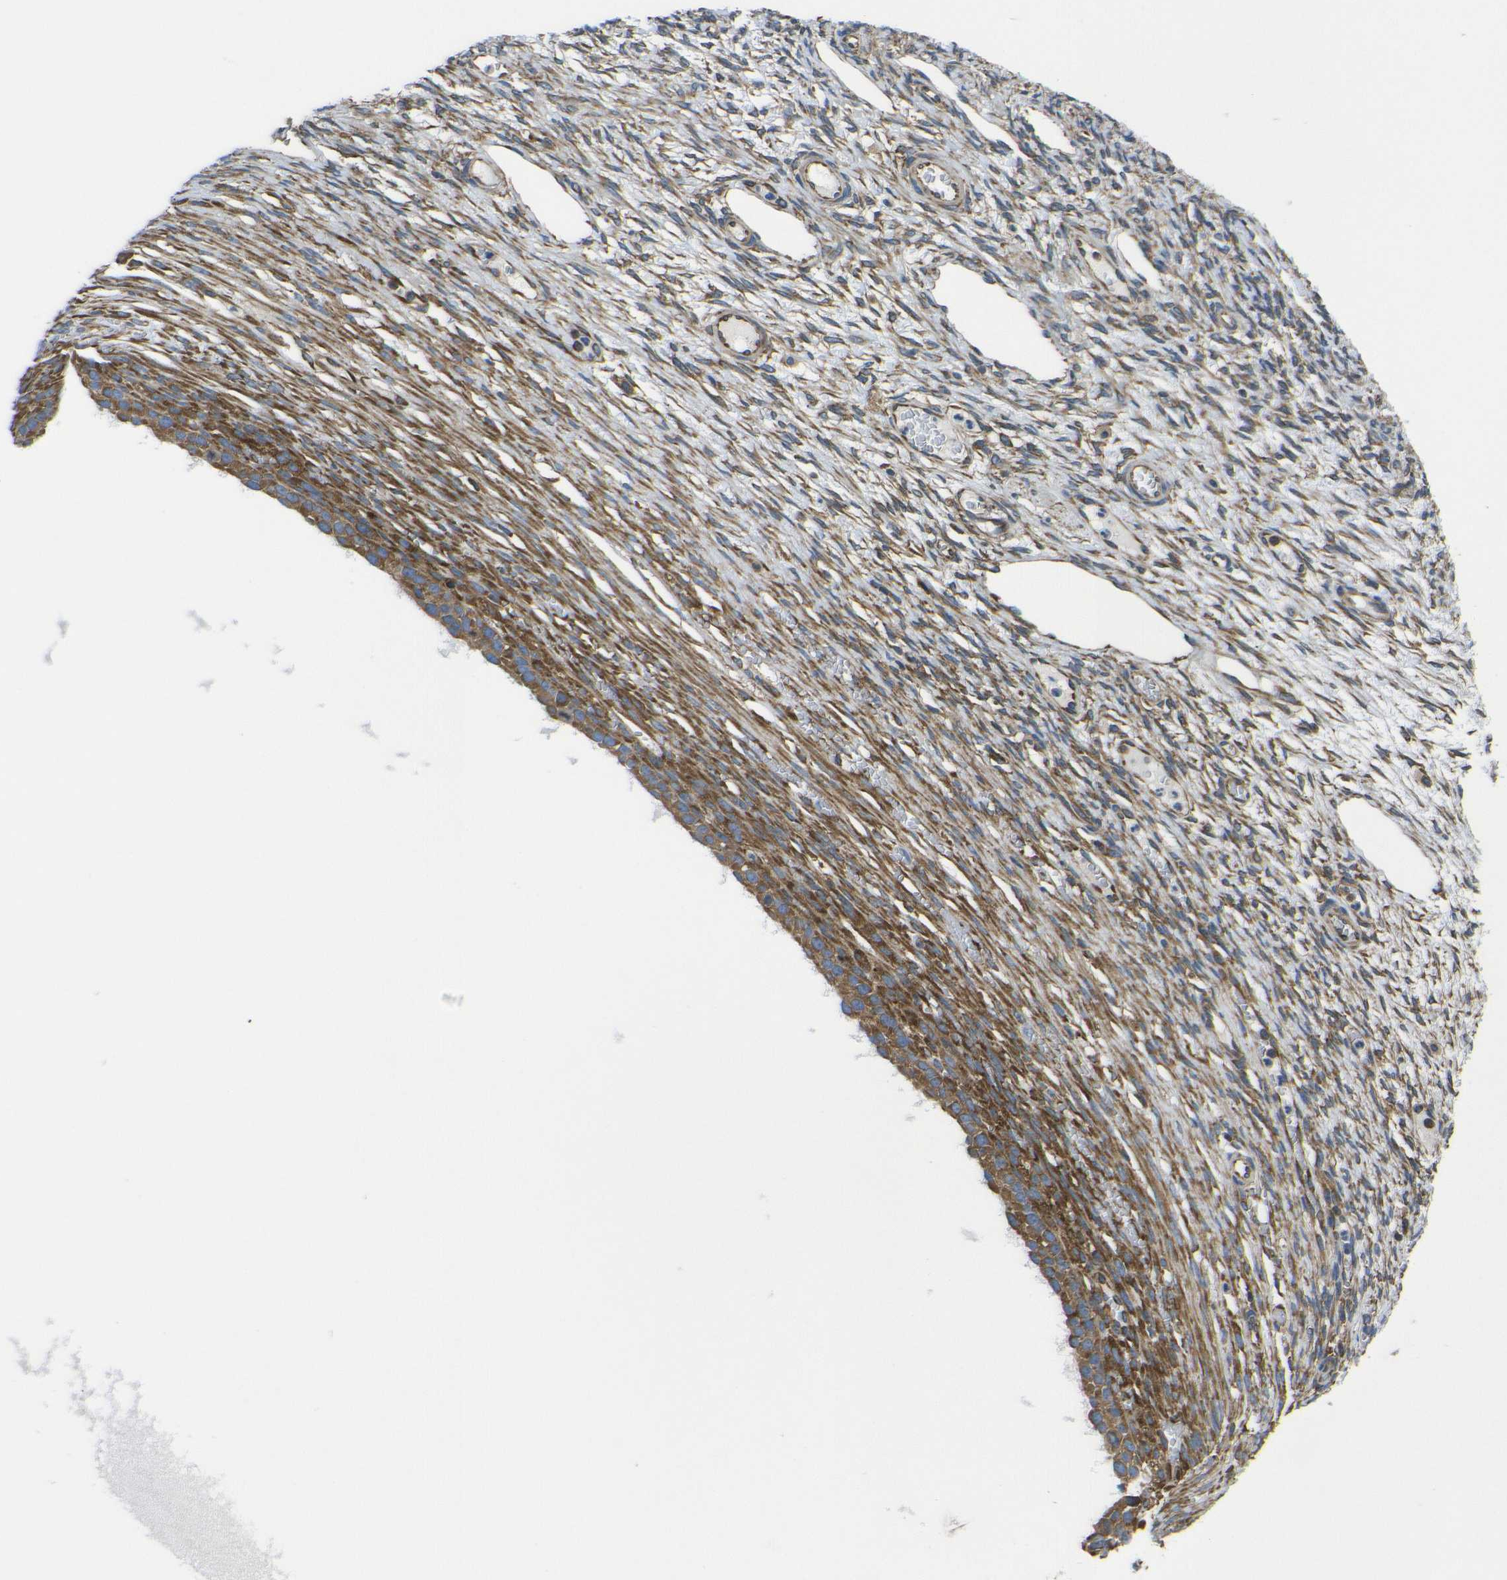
{"staining": {"intensity": "moderate", "quantity": ">75%", "location": "cytoplasmic/membranous"}, "tissue": "ovary", "cell_type": "Ovarian stroma cells", "image_type": "normal", "snomed": [{"axis": "morphology", "description": "Normal tissue, NOS"}, {"axis": "topography", "description": "Ovary"}], "caption": "This is an image of immunohistochemistry staining of unremarkable ovary, which shows moderate expression in the cytoplasmic/membranous of ovarian stroma cells.", "gene": "RPSA", "patient": {"sex": "female", "age": 33}}